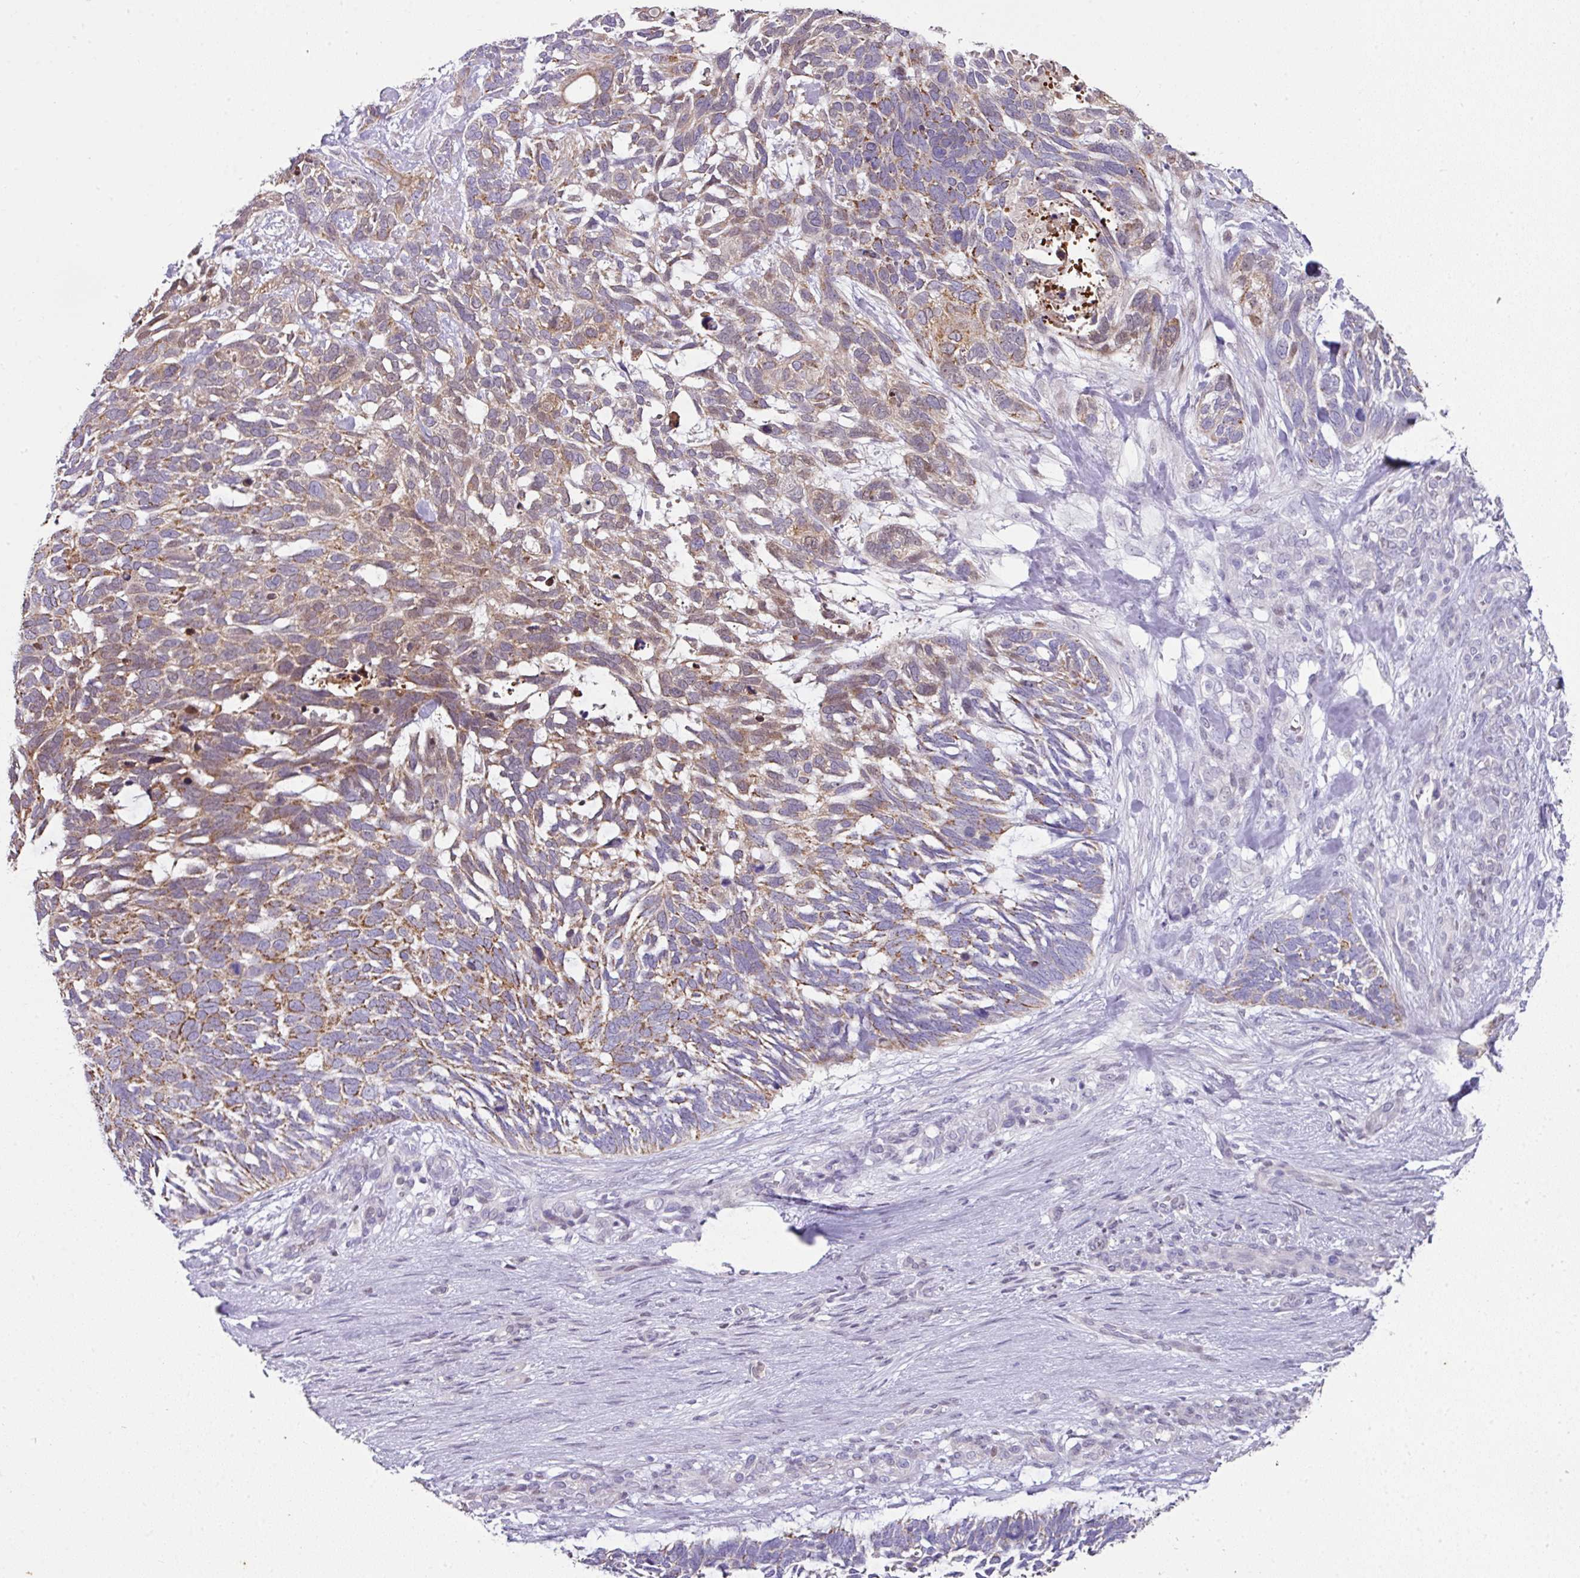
{"staining": {"intensity": "moderate", "quantity": "25%-75%", "location": "cytoplasmic/membranous"}, "tissue": "skin cancer", "cell_type": "Tumor cells", "image_type": "cancer", "snomed": [{"axis": "morphology", "description": "Basal cell carcinoma"}, {"axis": "topography", "description": "Skin"}], "caption": "The photomicrograph exhibits a brown stain indicating the presence of a protein in the cytoplasmic/membranous of tumor cells in skin cancer.", "gene": "ANKRD18A", "patient": {"sex": "male", "age": 88}}